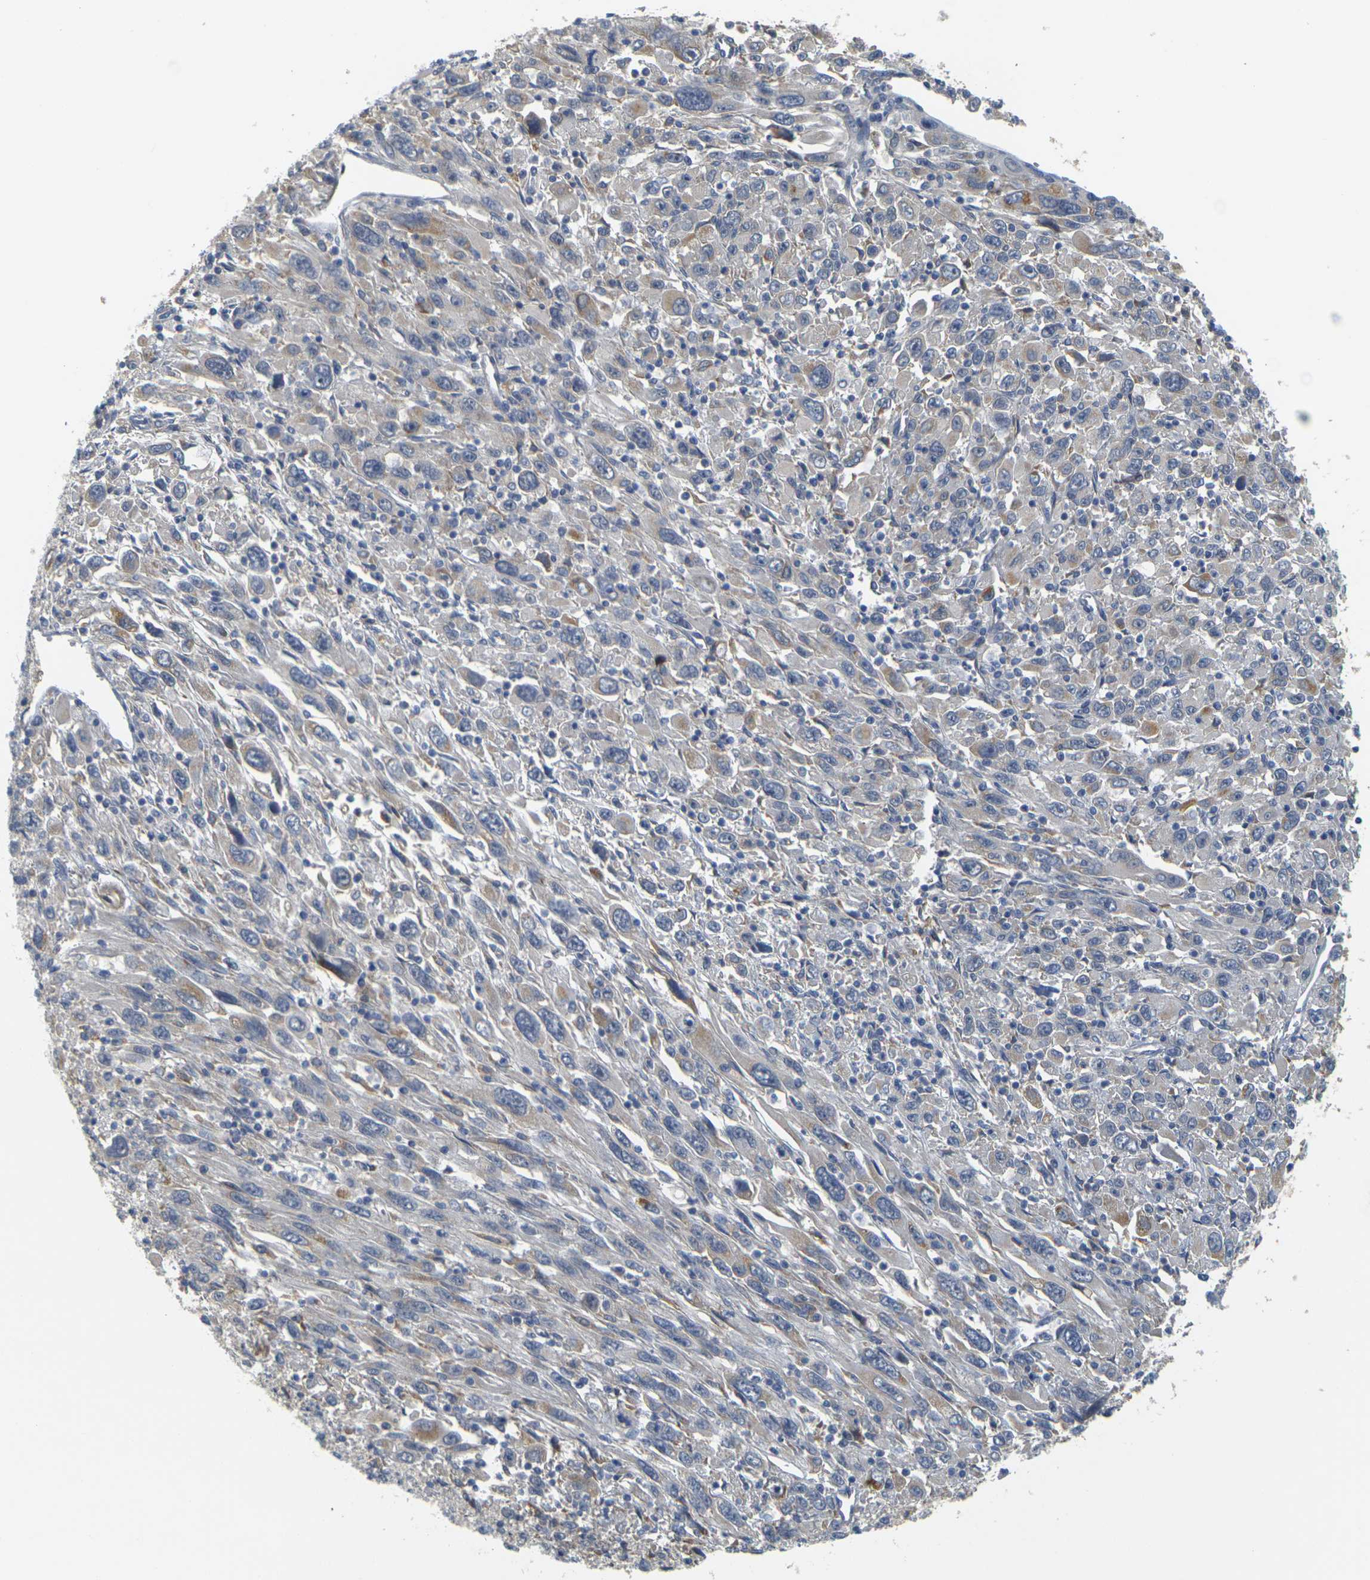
{"staining": {"intensity": "weak", "quantity": "<25%", "location": "cytoplasmic/membranous"}, "tissue": "melanoma", "cell_type": "Tumor cells", "image_type": "cancer", "snomed": [{"axis": "morphology", "description": "Malignant melanoma, Metastatic site"}, {"axis": "topography", "description": "Skin"}], "caption": "Tumor cells show no significant protein positivity in malignant melanoma (metastatic site).", "gene": "GDAP1", "patient": {"sex": "female", "age": 56}}